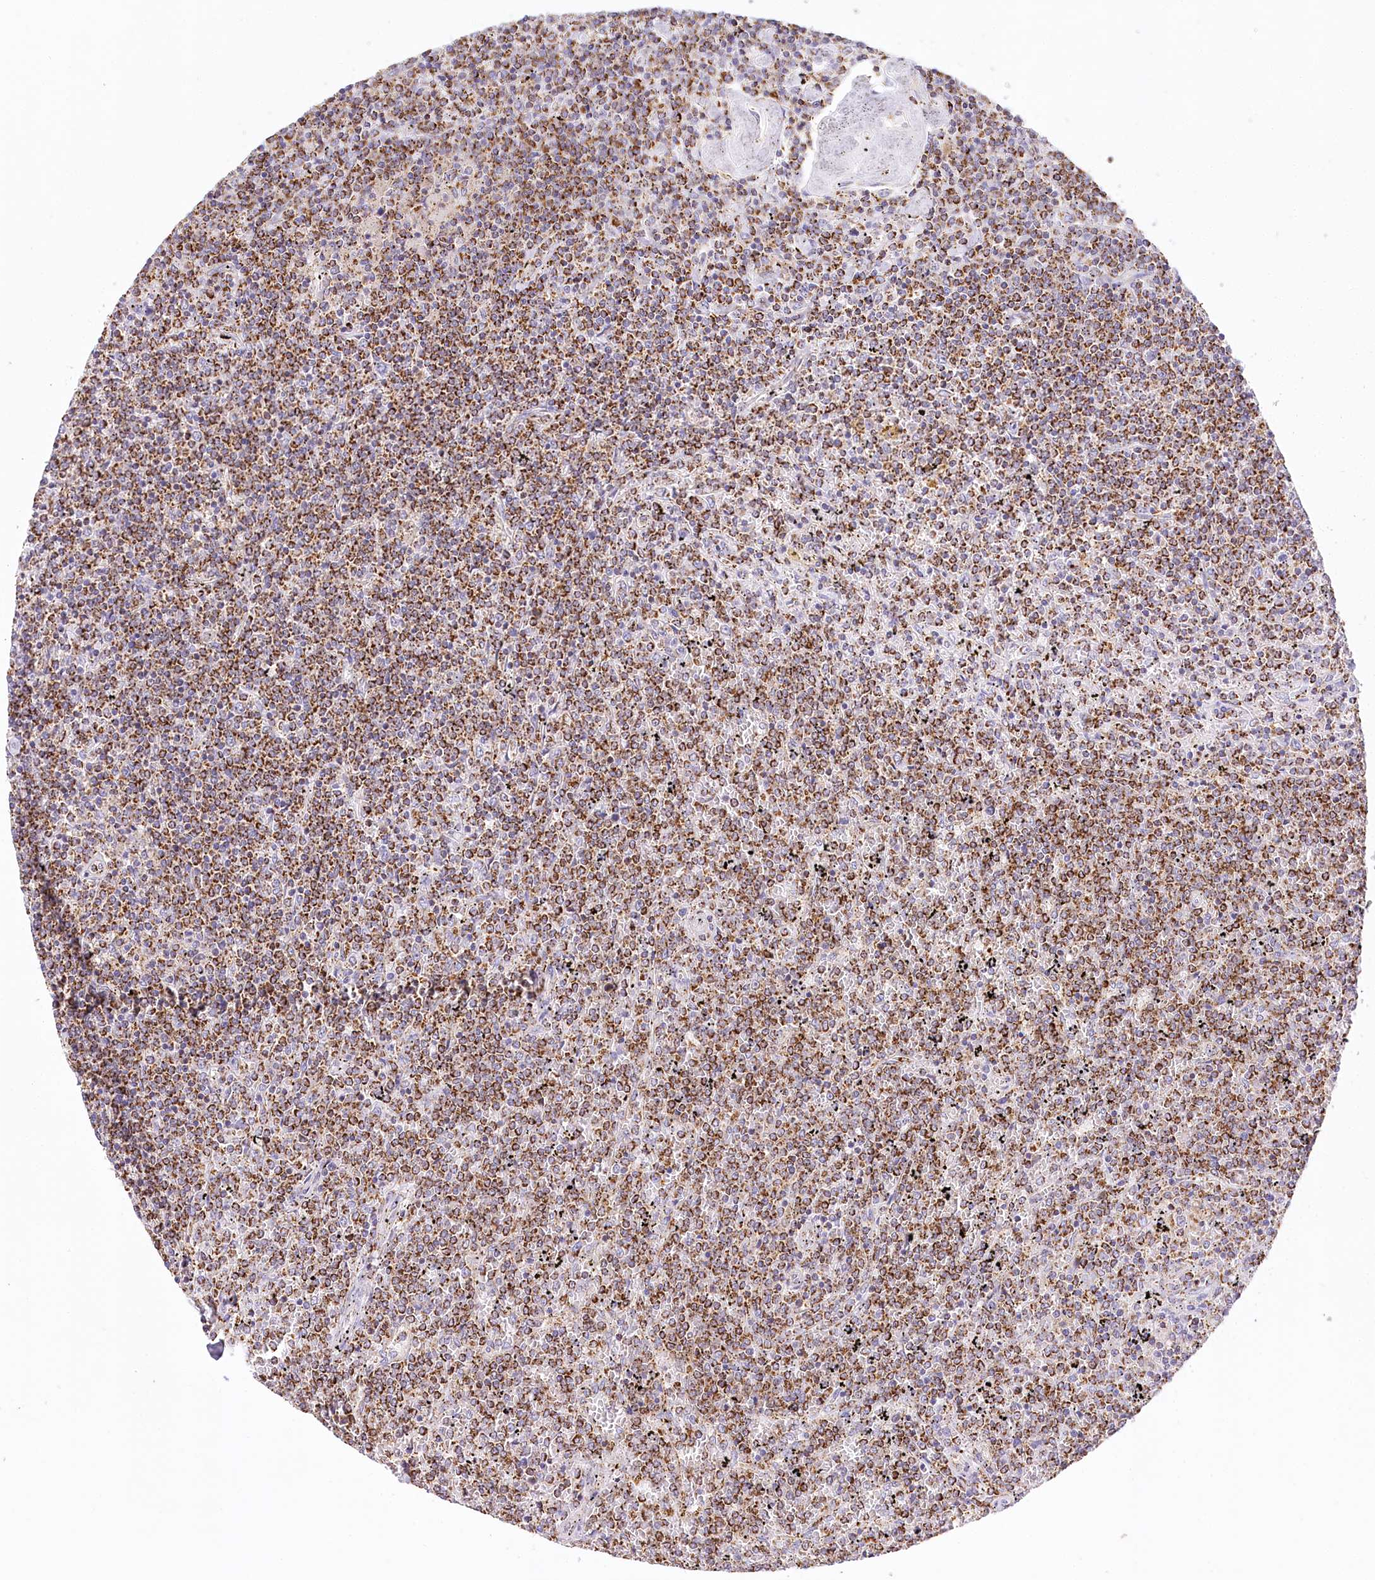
{"staining": {"intensity": "strong", "quantity": ">75%", "location": "cytoplasmic/membranous"}, "tissue": "lymphoma", "cell_type": "Tumor cells", "image_type": "cancer", "snomed": [{"axis": "morphology", "description": "Malignant lymphoma, non-Hodgkin's type, Low grade"}, {"axis": "topography", "description": "Spleen"}], "caption": "The photomicrograph reveals a brown stain indicating the presence of a protein in the cytoplasmic/membranous of tumor cells in malignant lymphoma, non-Hodgkin's type (low-grade). (DAB IHC, brown staining for protein, blue staining for nuclei).", "gene": "LSS", "patient": {"sex": "female", "age": 19}}